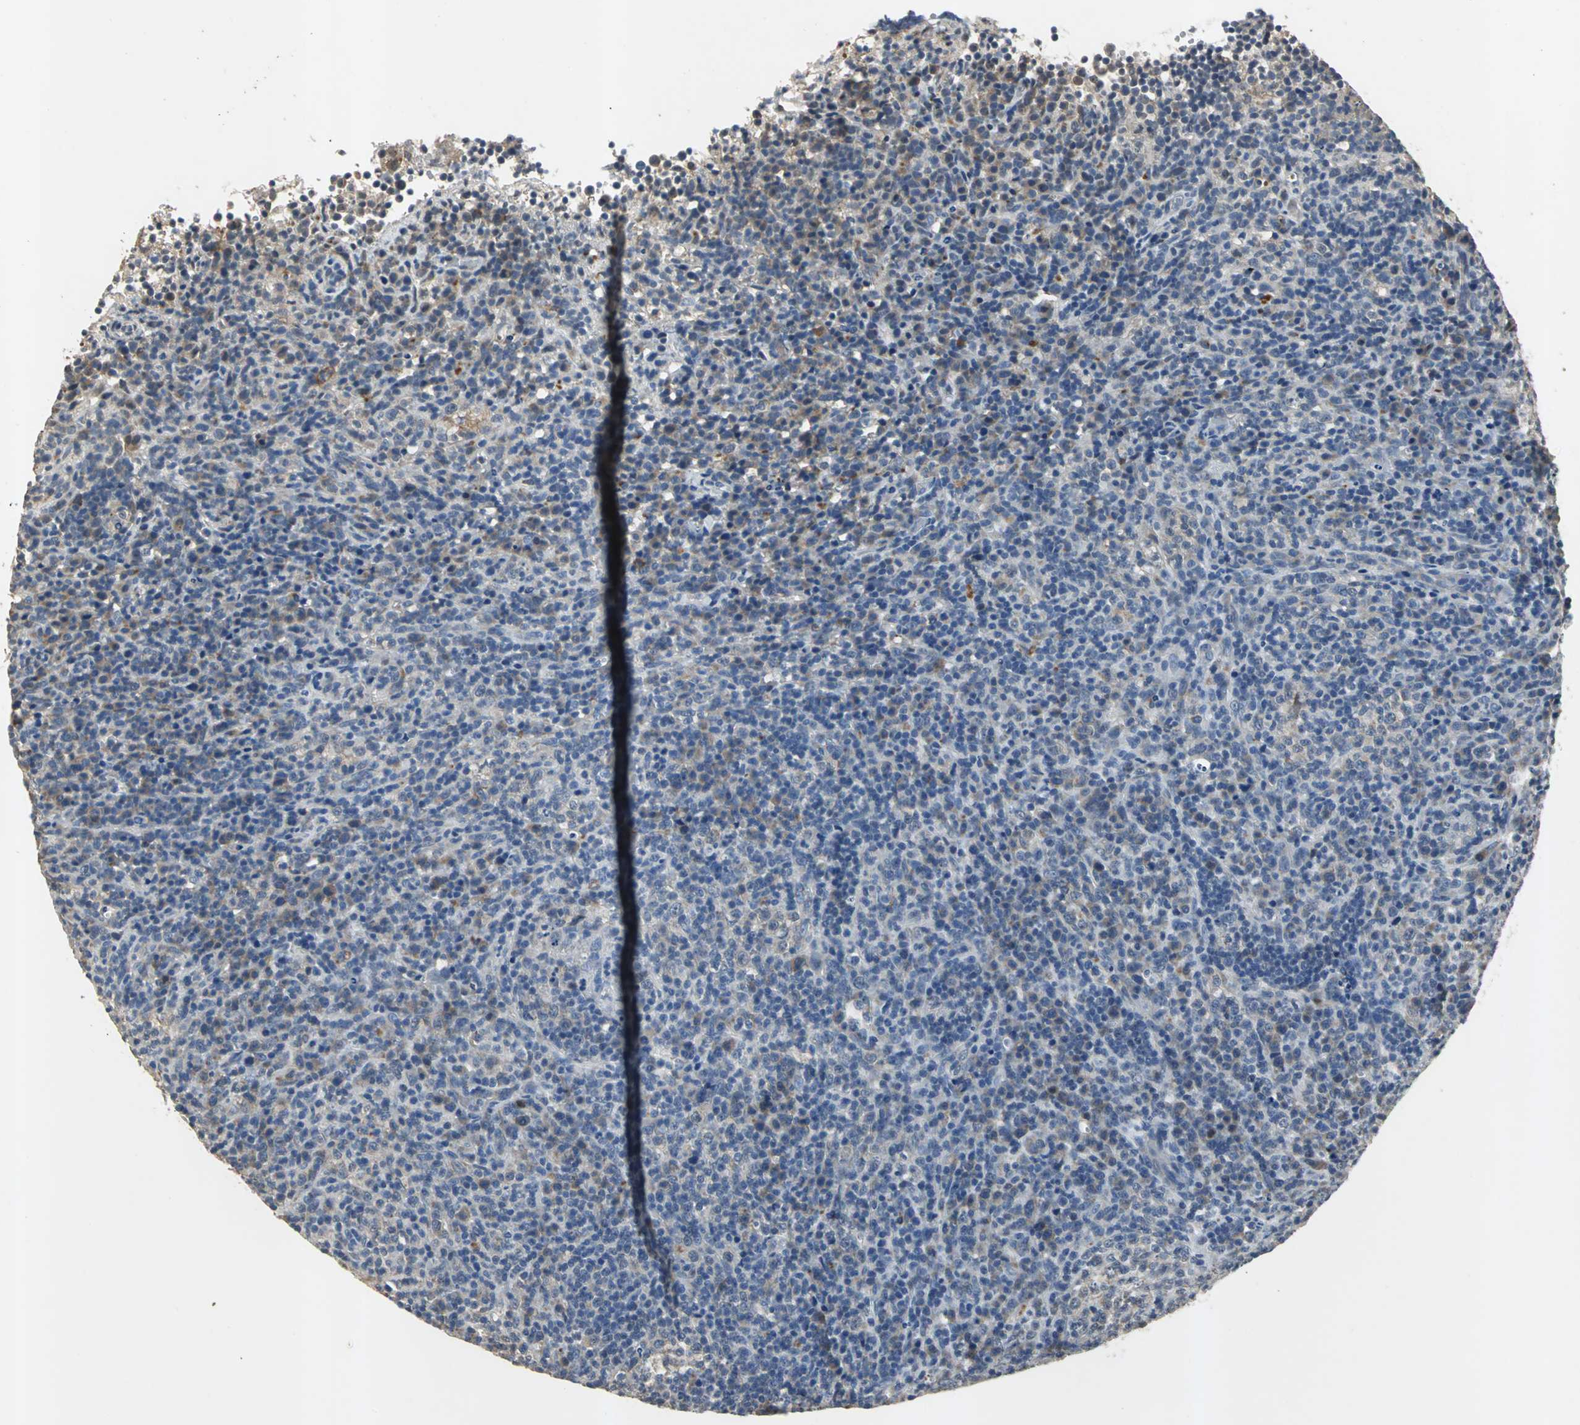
{"staining": {"intensity": "negative", "quantity": "none", "location": "none"}, "tissue": "lymphoma", "cell_type": "Tumor cells", "image_type": "cancer", "snomed": [{"axis": "morphology", "description": "Malignant lymphoma, non-Hodgkin's type, High grade"}, {"axis": "topography", "description": "Lymph node"}], "caption": "A histopathology image of human high-grade malignant lymphoma, non-Hodgkin's type is negative for staining in tumor cells.", "gene": "OCLN", "patient": {"sex": "female", "age": 76}}